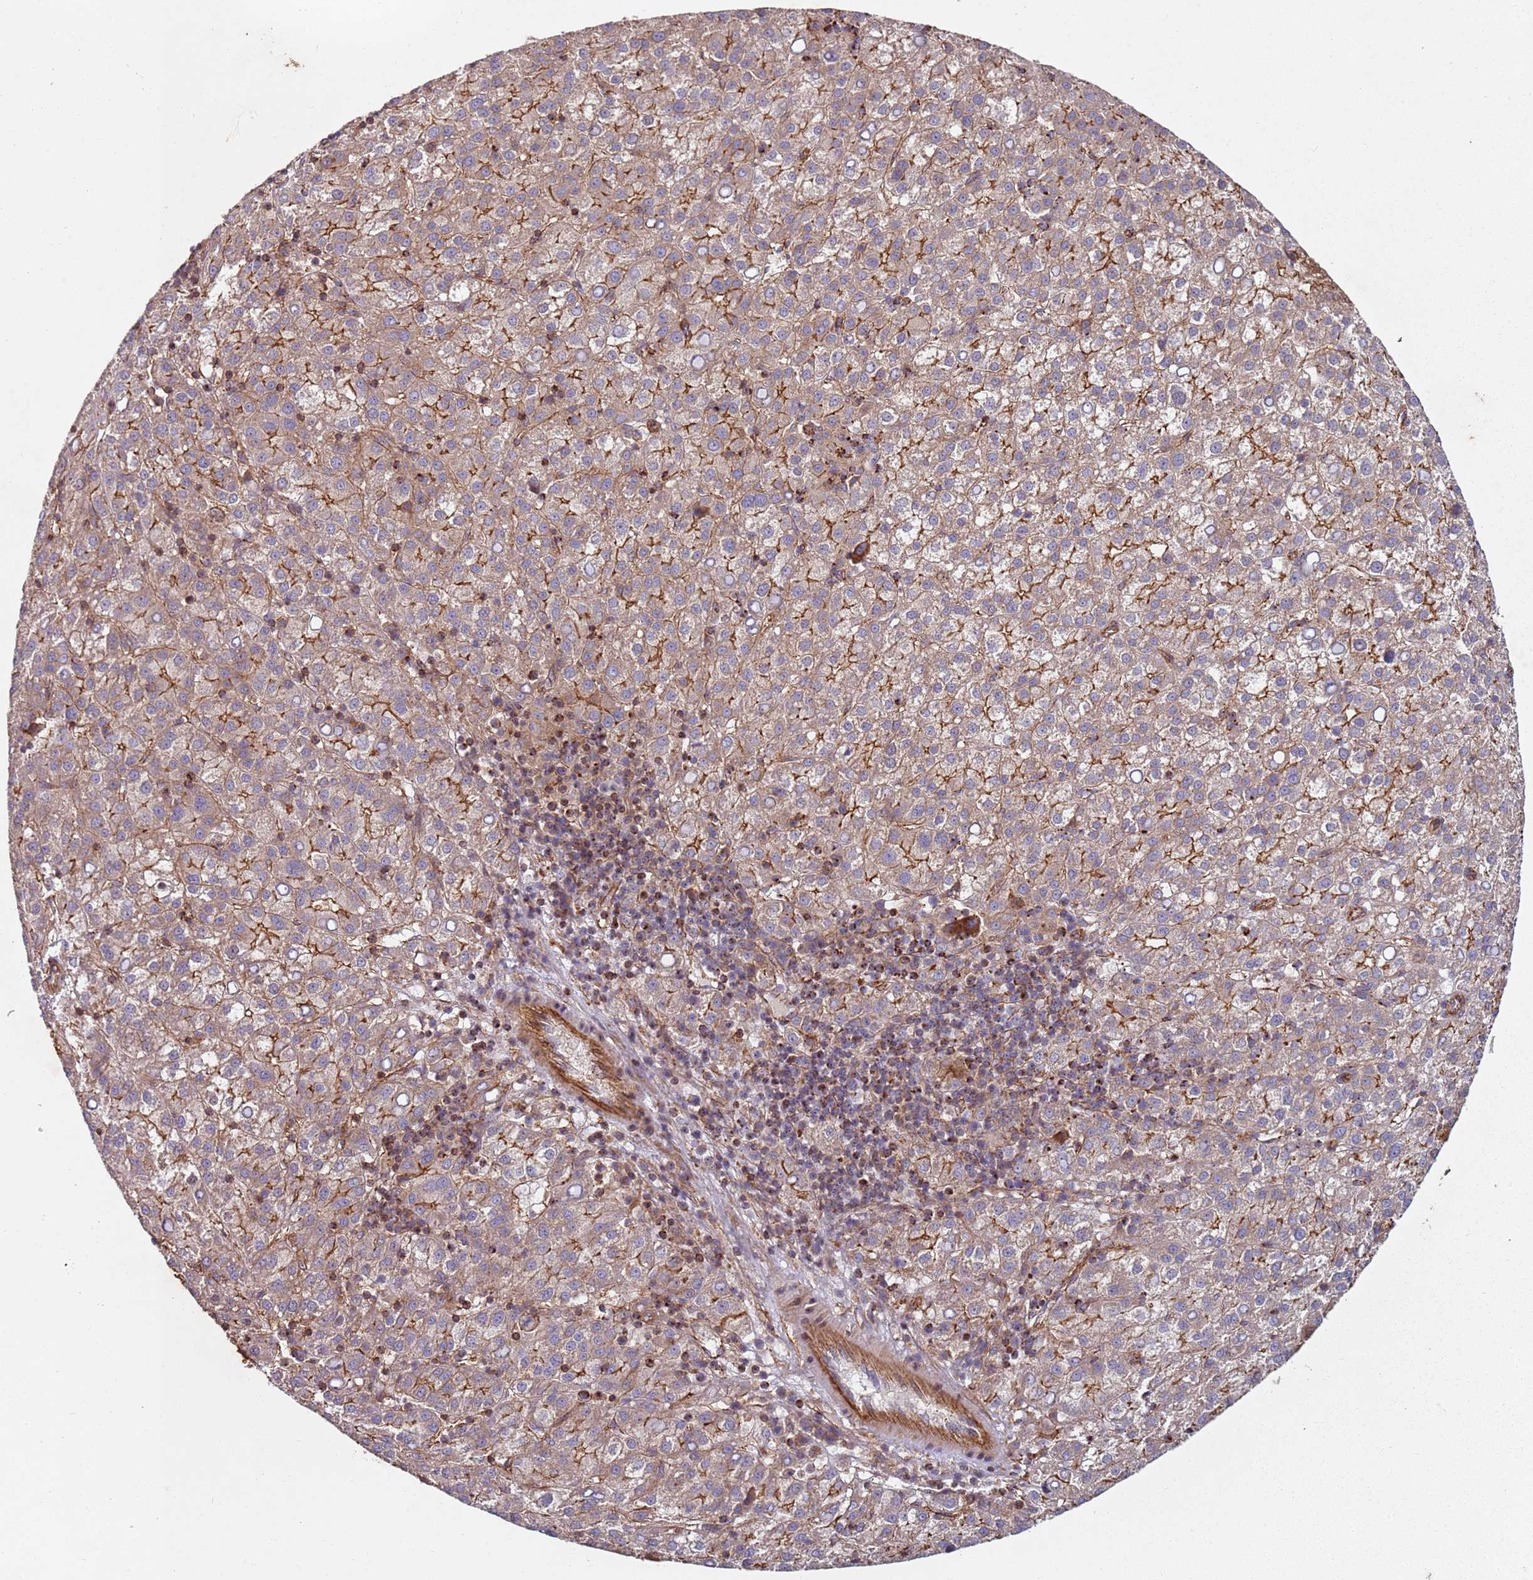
{"staining": {"intensity": "weak", "quantity": ">75%", "location": "cytoplasmic/membranous"}, "tissue": "liver cancer", "cell_type": "Tumor cells", "image_type": "cancer", "snomed": [{"axis": "morphology", "description": "Carcinoma, Hepatocellular, NOS"}, {"axis": "topography", "description": "Liver"}], "caption": "This micrograph demonstrates hepatocellular carcinoma (liver) stained with immunohistochemistry to label a protein in brown. The cytoplasmic/membranous of tumor cells show weak positivity for the protein. Nuclei are counter-stained blue.", "gene": "C2CD4B", "patient": {"sex": "female", "age": 58}}